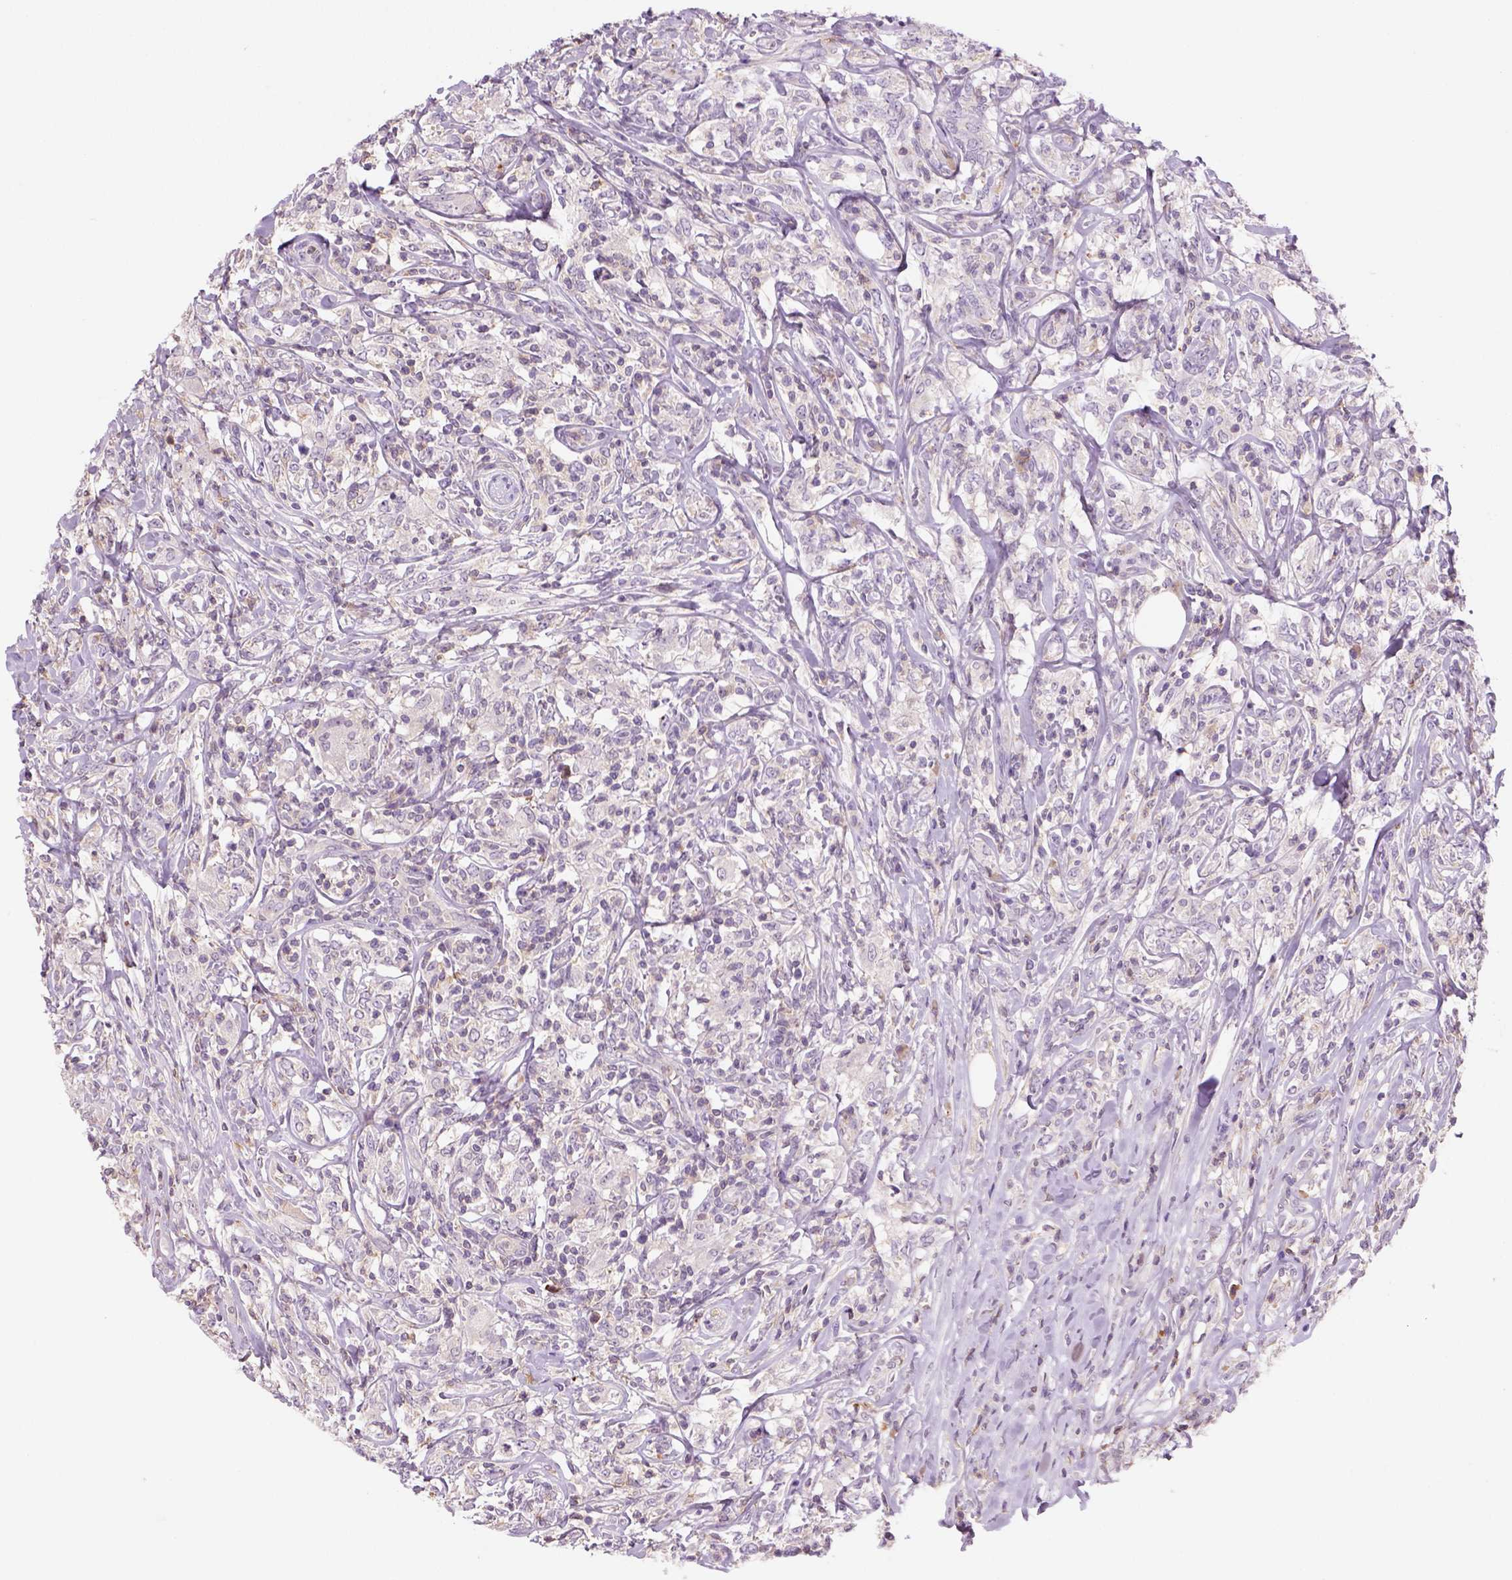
{"staining": {"intensity": "negative", "quantity": "none", "location": "none"}, "tissue": "lymphoma", "cell_type": "Tumor cells", "image_type": "cancer", "snomed": [{"axis": "morphology", "description": "Malignant lymphoma, non-Hodgkin's type, High grade"}, {"axis": "topography", "description": "Lymph node"}], "caption": "The histopathology image shows no significant positivity in tumor cells of lymphoma.", "gene": "GOT1", "patient": {"sex": "female", "age": 84}}